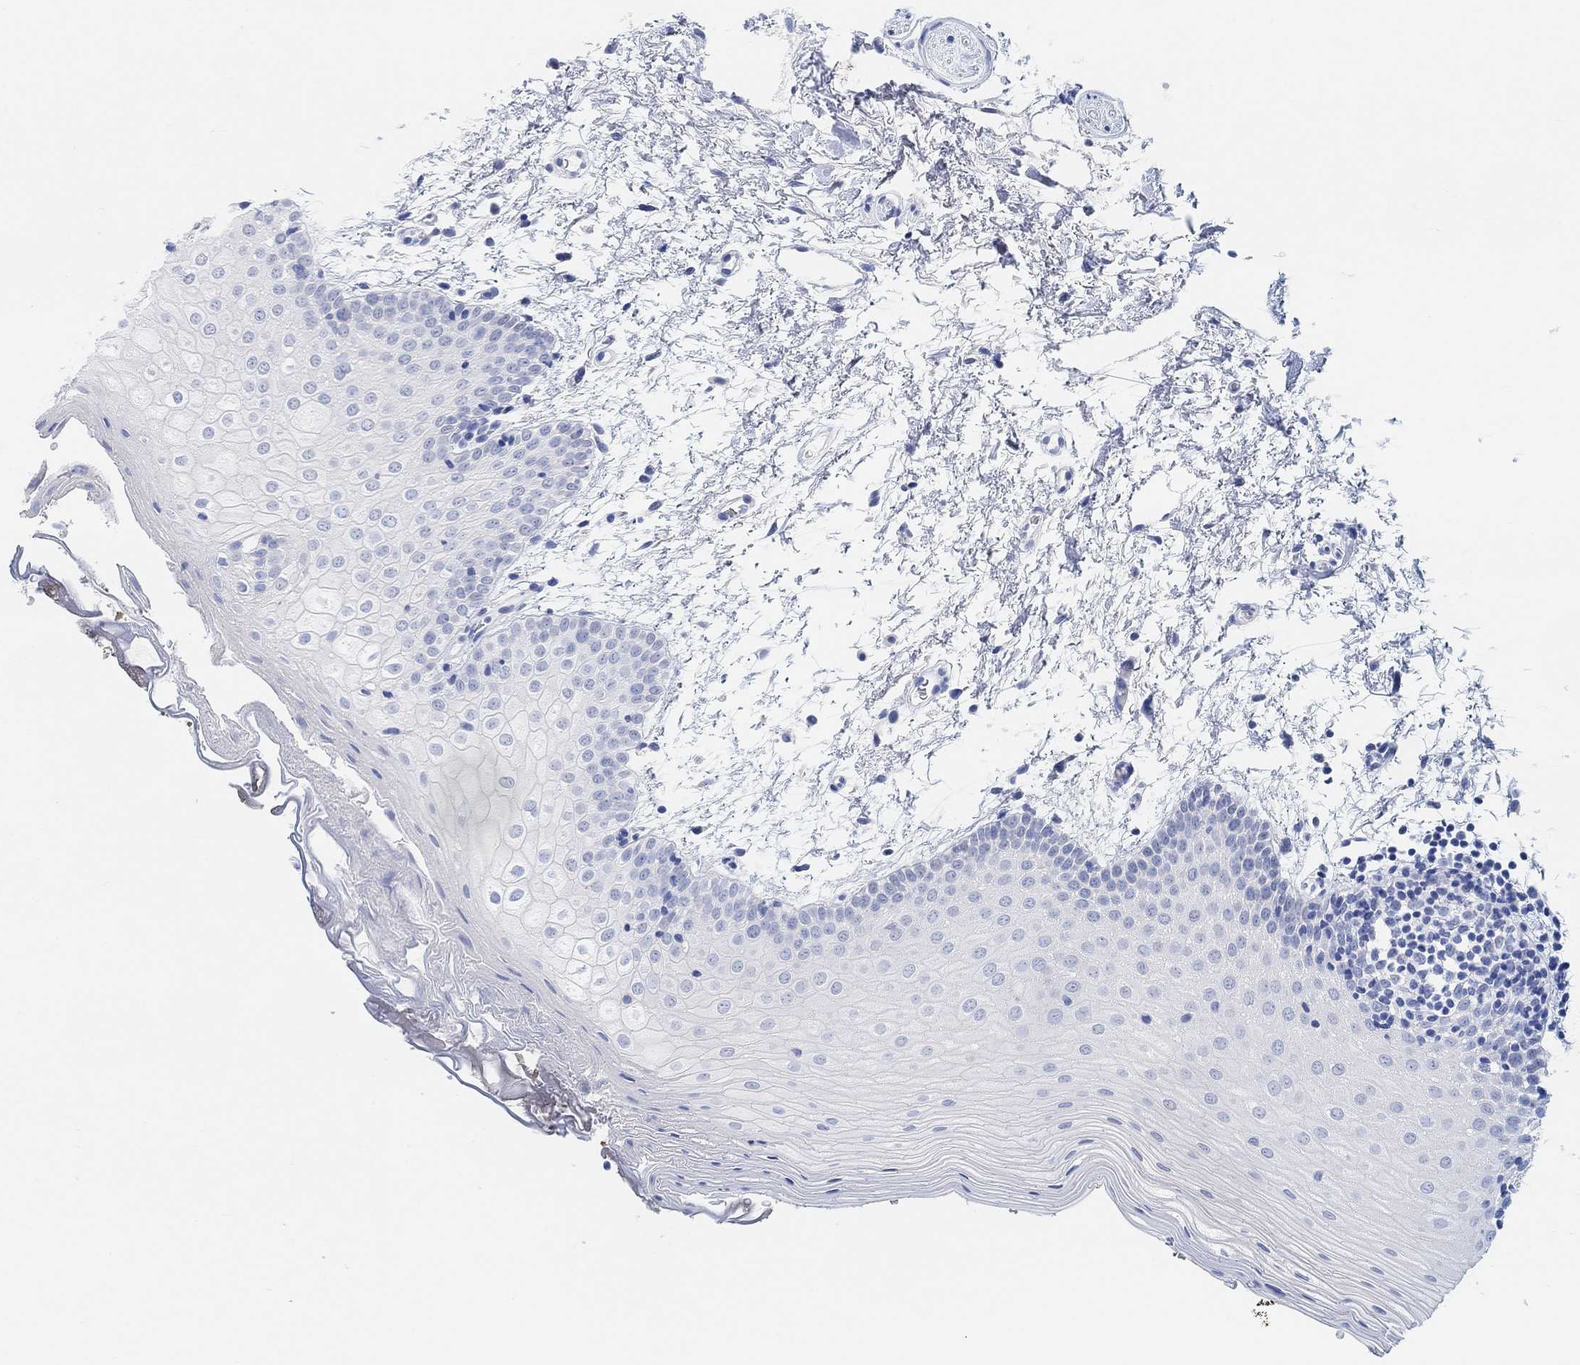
{"staining": {"intensity": "negative", "quantity": "none", "location": "none"}, "tissue": "oral mucosa", "cell_type": "Squamous epithelial cells", "image_type": "normal", "snomed": [{"axis": "morphology", "description": "Normal tissue, NOS"}, {"axis": "topography", "description": "Oral tissue"}, {"axis": "topography", "description": "Tounge, NOS"}], "caption": "Squamous epithelial cells show no significant expression in unremarkable oral mucosa.", "gene": "ENO4", "patient": {"sex": "female", "age": 86}}